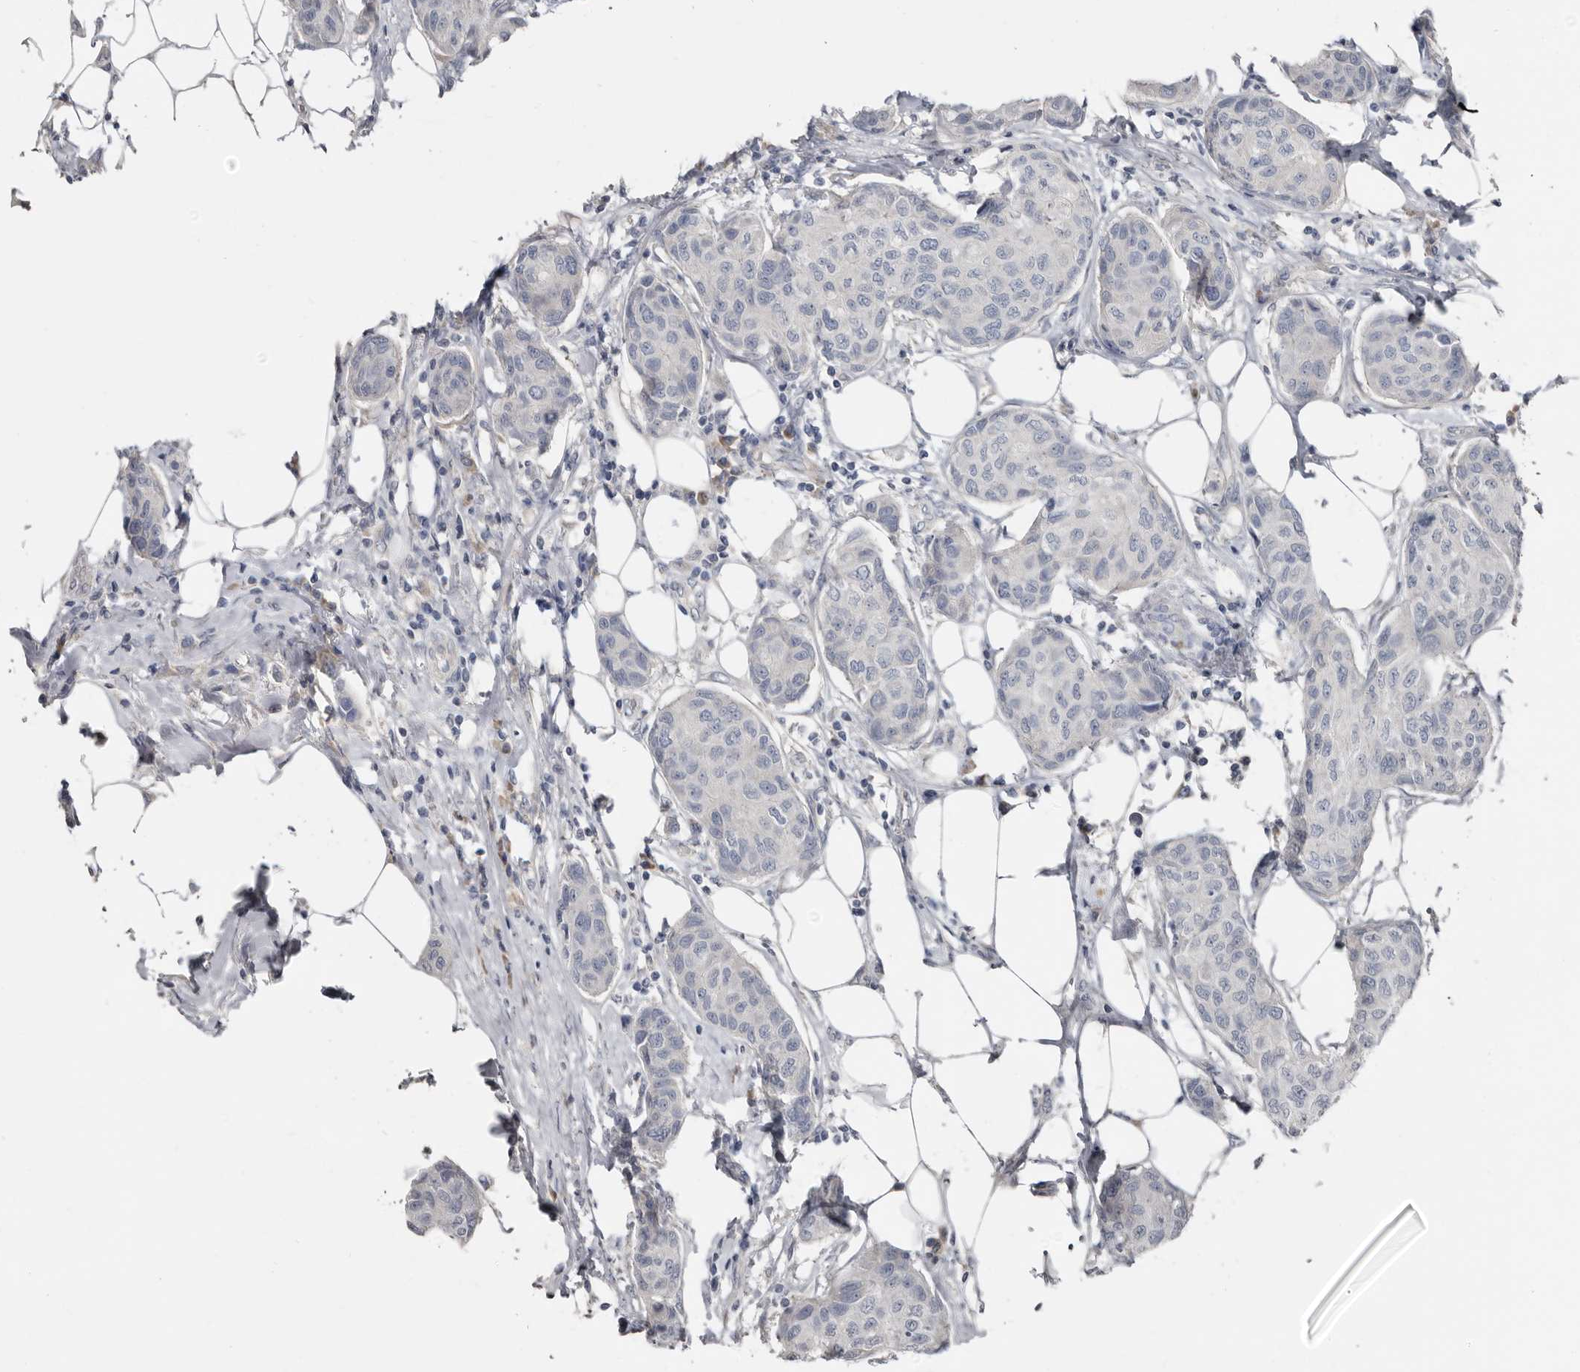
{"staining": {"intensity": "negative", "quantity": "none", "location": "none"}, "tissue": "breast cancer", "cell_type": "Tumor cells", "image_type": "cancer", "snomed": [{"axis": "morphology", "description": "Duct carcinoma"}, {"axis": "topography", "description": "Breast"}], "caption": "Breast intraductal carcinoma was stained to show a protein in brown. There is no significant positivity in tumor cells.", "gene": "ZNF114", "patient": {"sex": "female", "age": 80}}